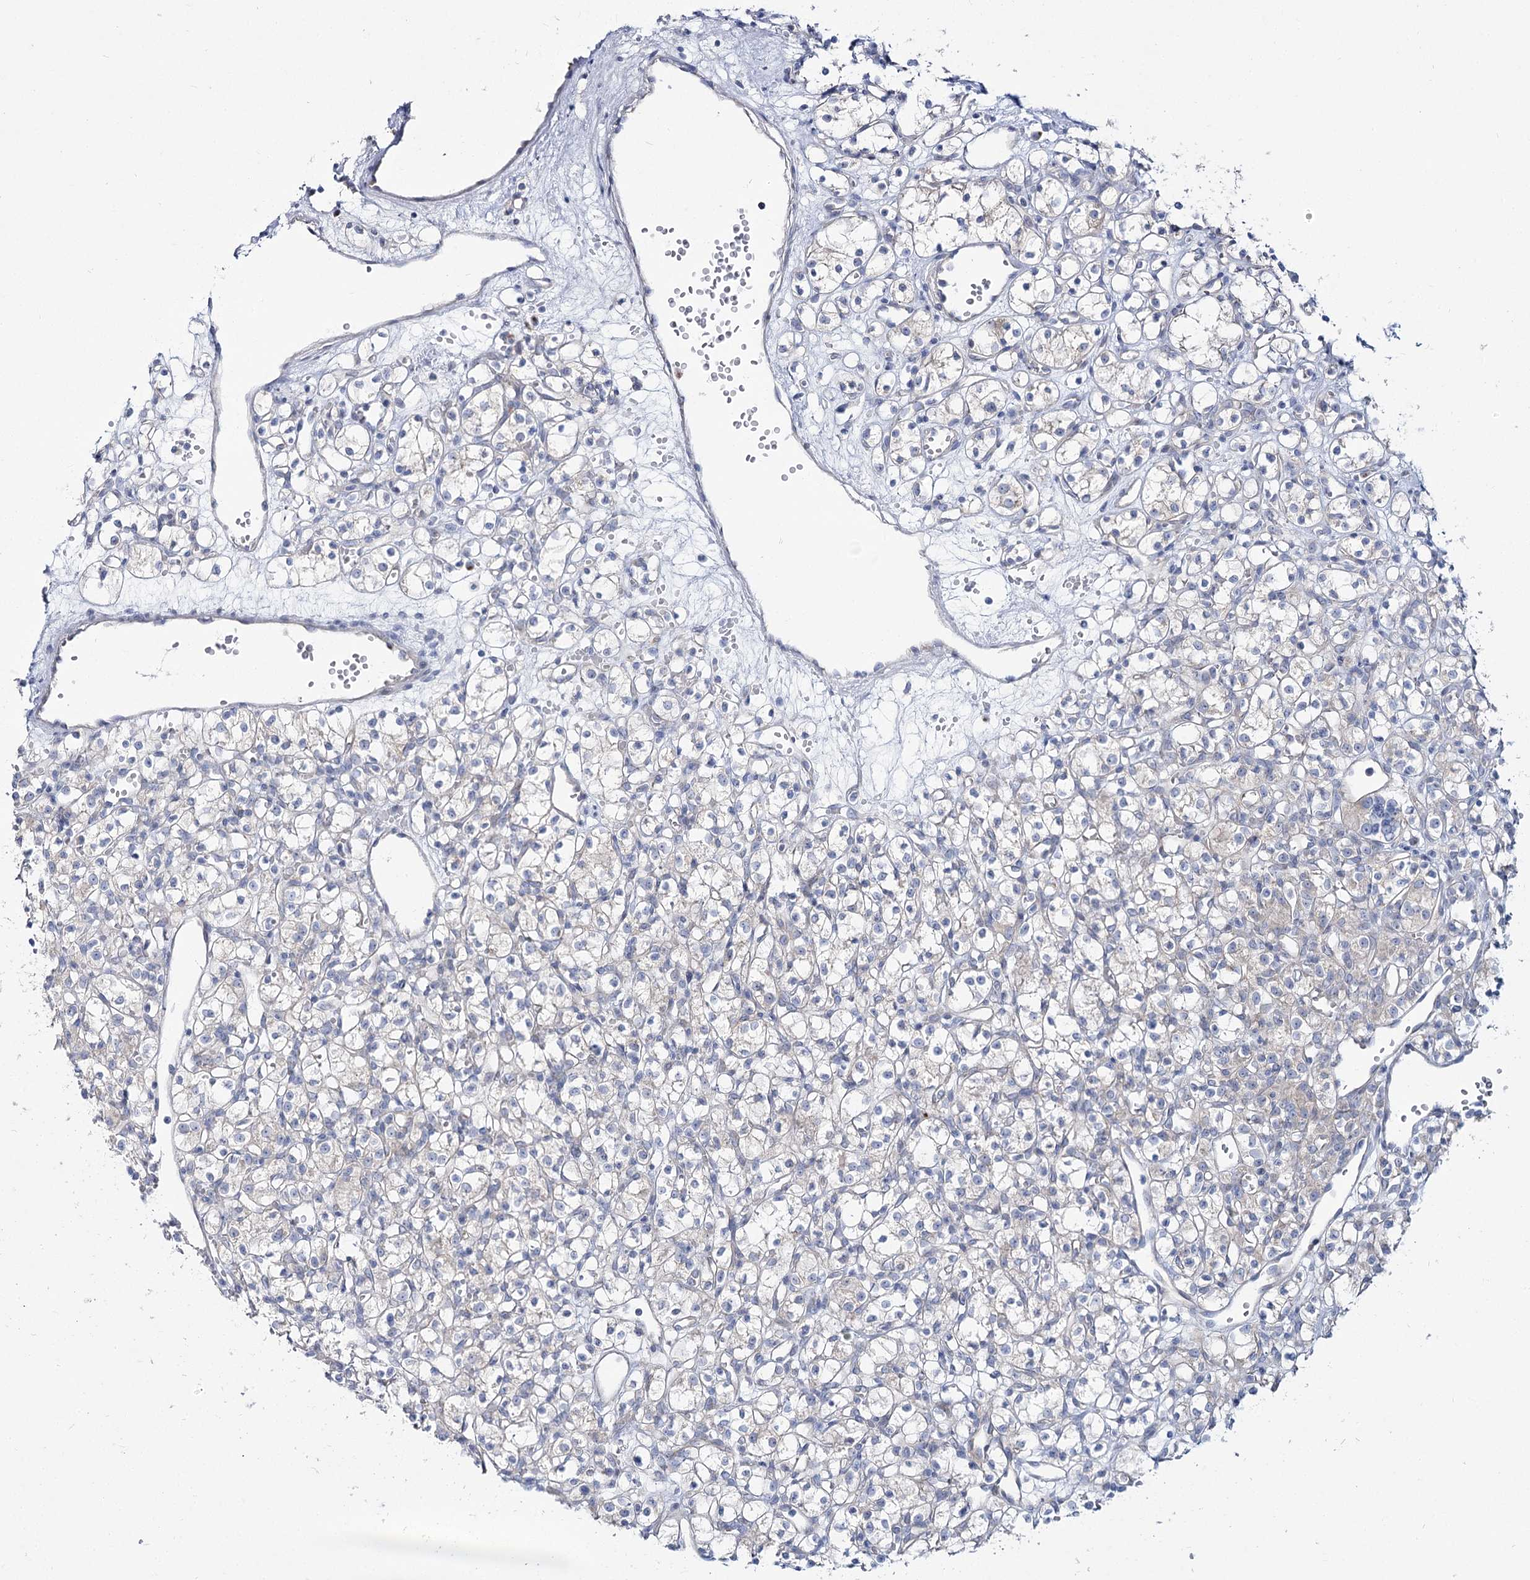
{"staining": {"intensity": "negative", "quantity": "none", "location": "none"}, "tissue": "renal cancer", "cell_type": "Tumor cells", "image_type": "cancer", "snomed": [{"axis": "morphology", "description": "Adenocarcinoma, NOS"}, {"axis": "topography", "description": "Kidney"}], "caption": "Immunohistochemistry of adenocarcinoma (renal) demonstrates no staining in tumor cells.", "gene": "SUOX", "patient": {"sex": "female", "age": 59}}